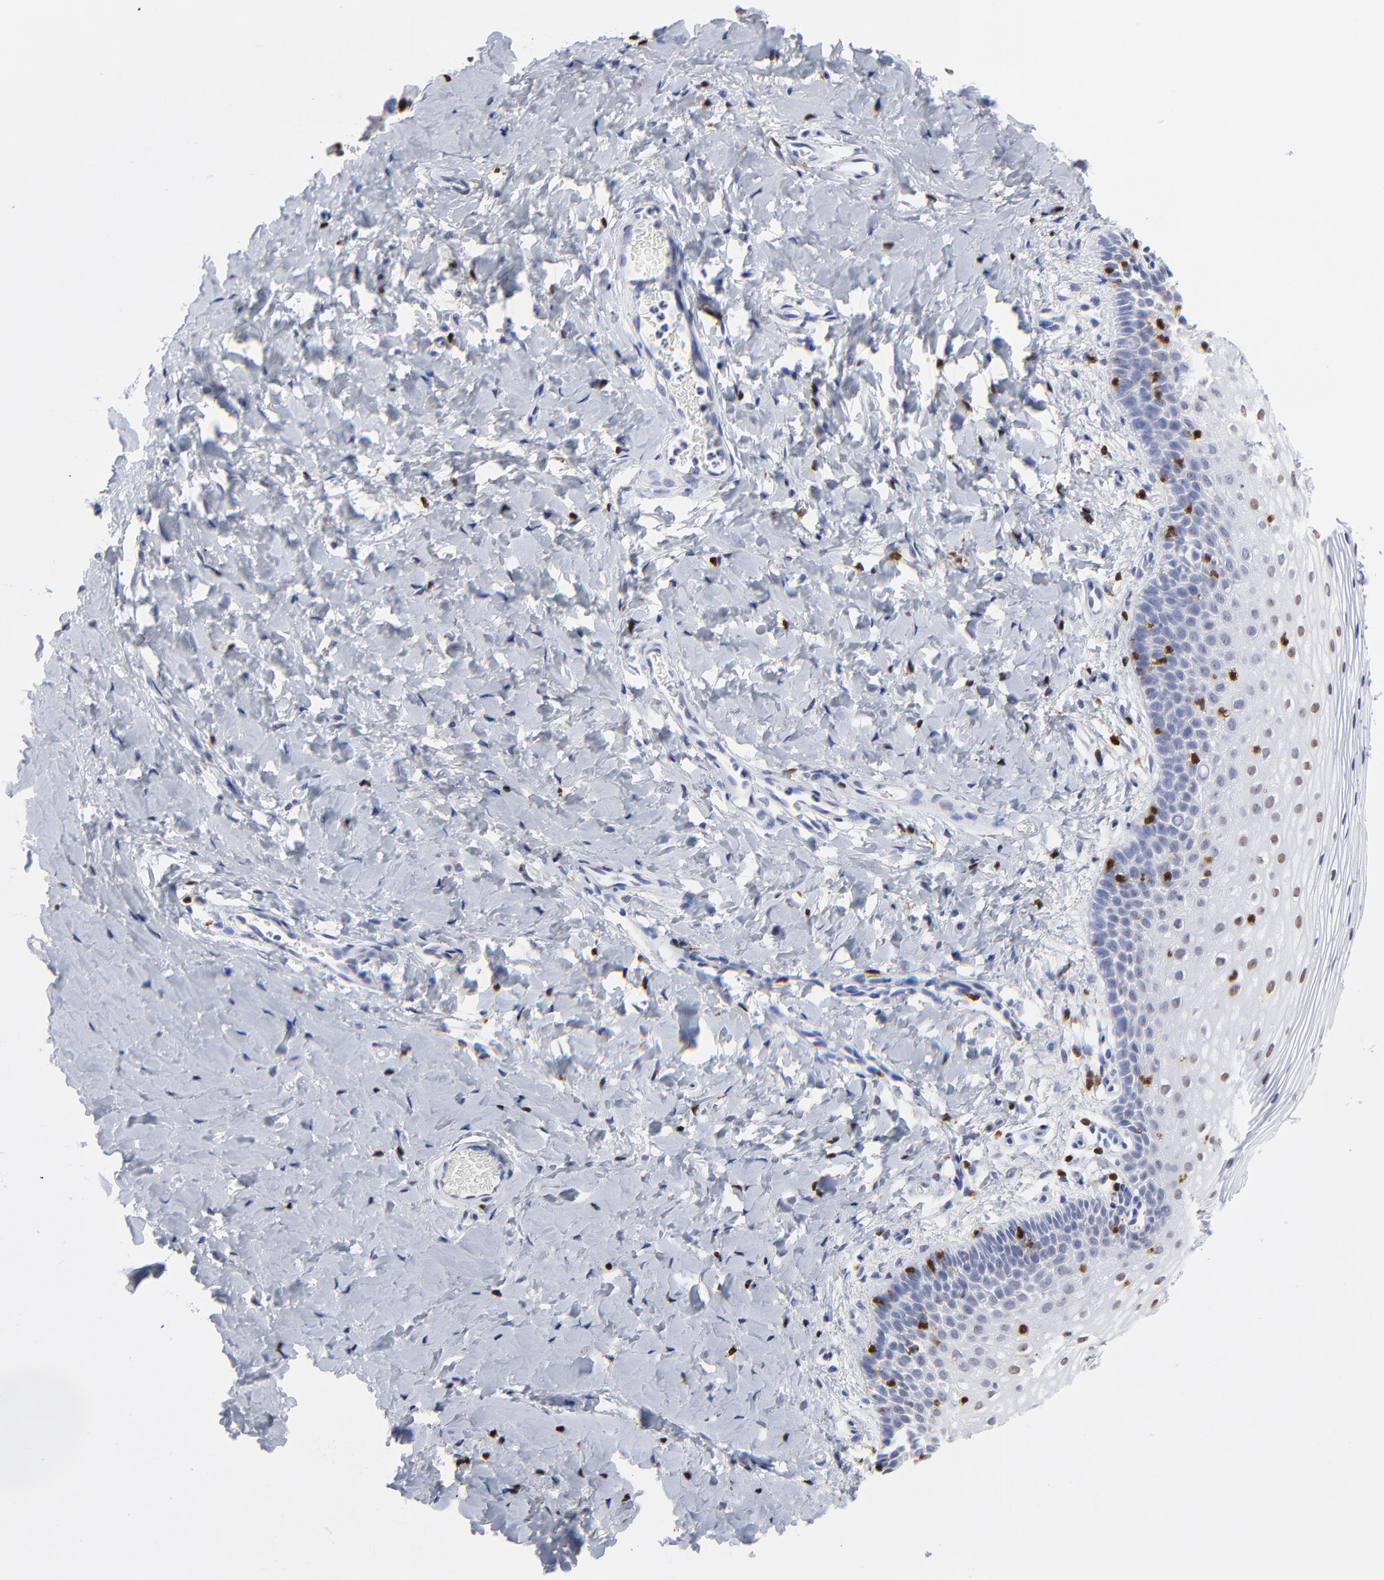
{"staining": {"intensity": "negative", "quantity": "none", "location": "none"}, "tissue": "vagina", "cell_type": "Squamous epithelial cells", "image_type": "normal", "snomed": [{"axis": "morphology", "description": "Normal tissue, NOS"}, {"axis": "topography", "description": "Vagina"}], "caption": "This is an immunohistochemistry (IHC) histopathology image of unremarkable vagina. There is no positivity in squamous epithelial cells.", "gene": "ZAP70", "patient": {"sex": "female", "age": 55}}